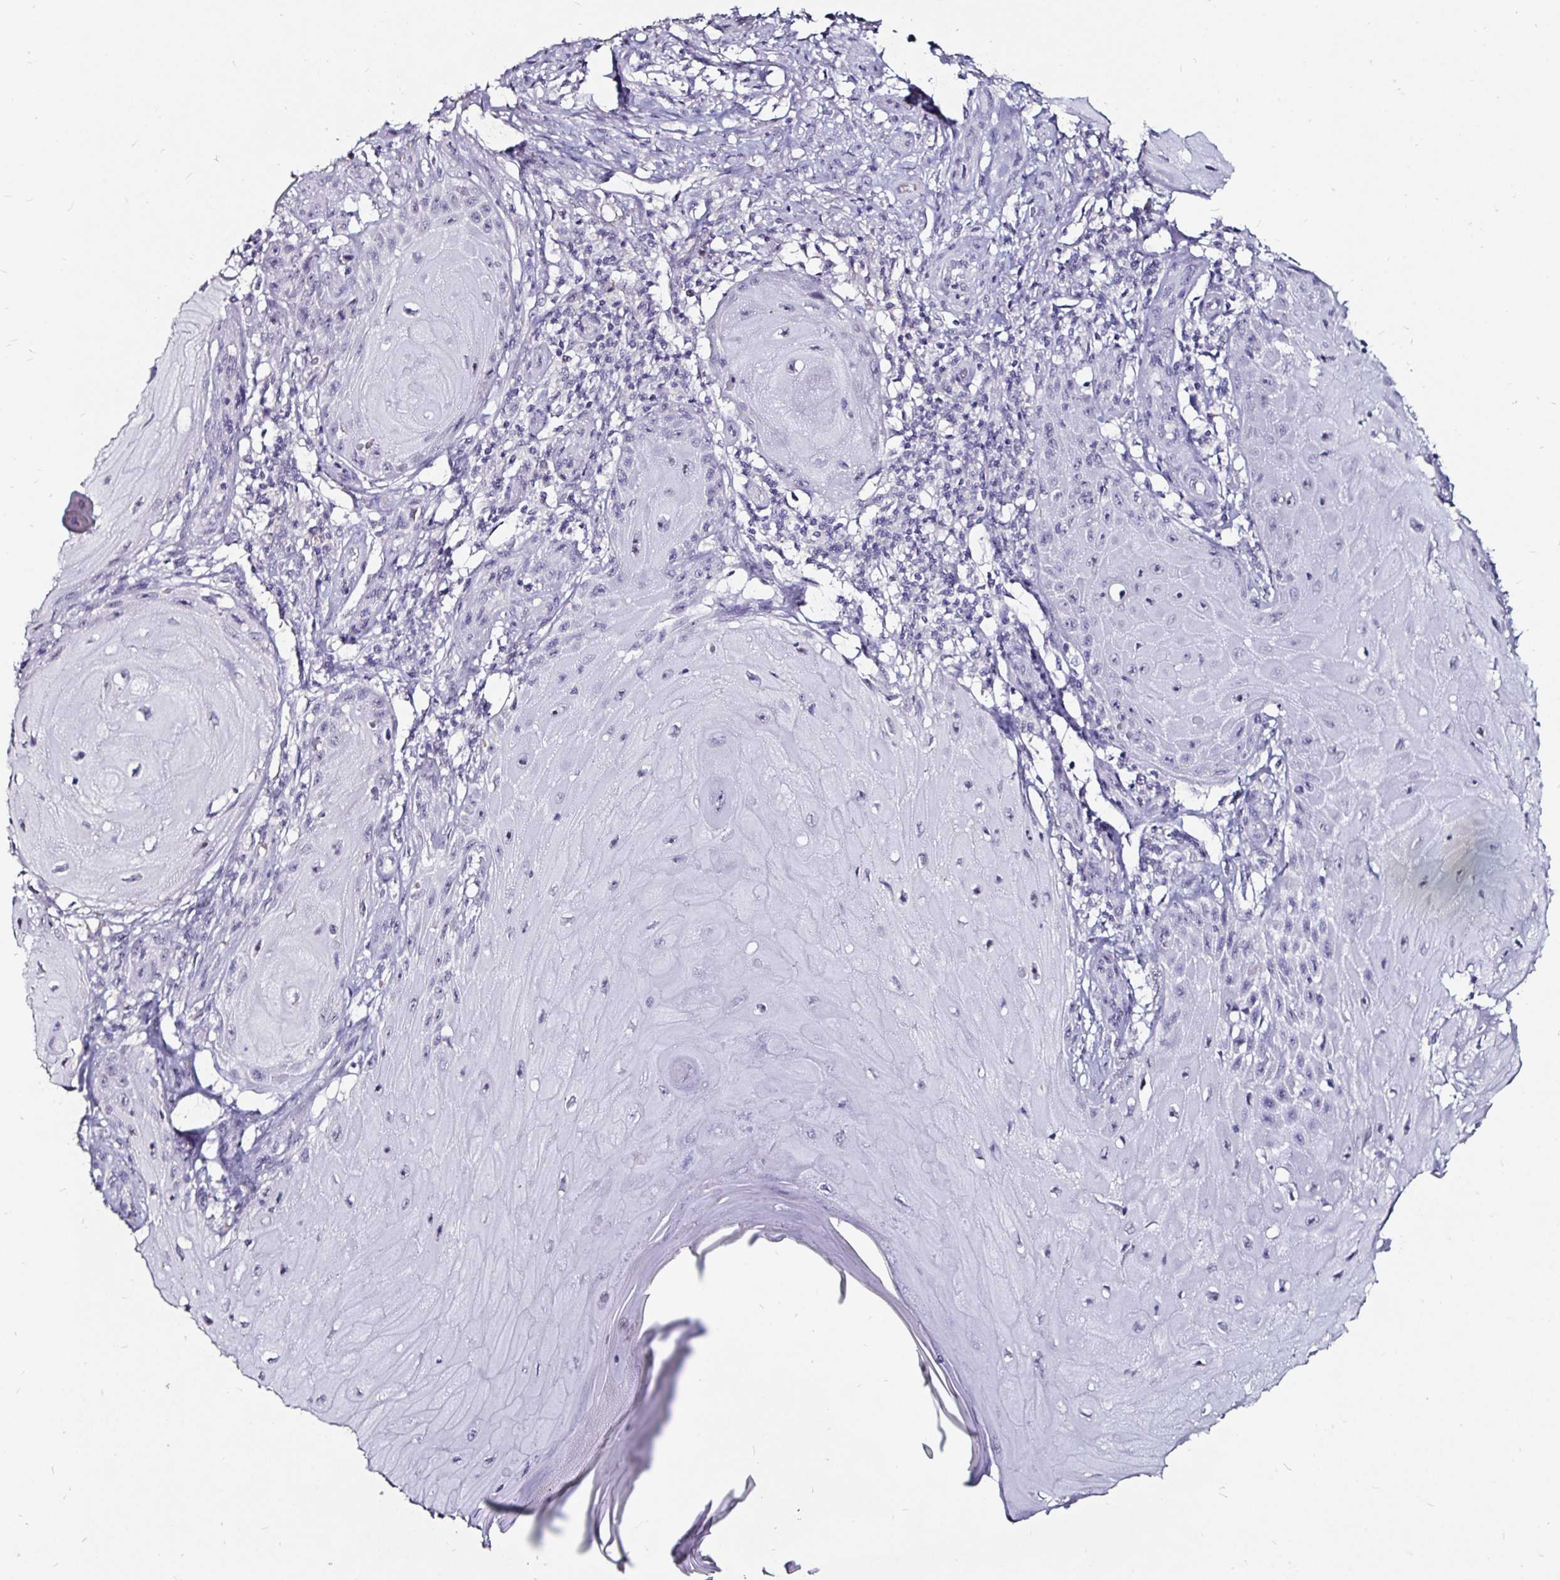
{"staining": {"intensity": "weak", "quantity": "<25%", "location": "nuclear"}, "tissue": "skin cancer", "cell_type": "Tumor cells", "image_type": "cancer", "snomed": [{"axis": "morphology", "description": "Squamous cell carcinoma, NOS"}, {"axis": "topography", "description": "Skin"}], "caption": "There is no significant staining in tumor cells of skin cancer (squamous cell carcinoma).", "gene": "FAIM2", "patient": {"sex": "female", "age": 77}}